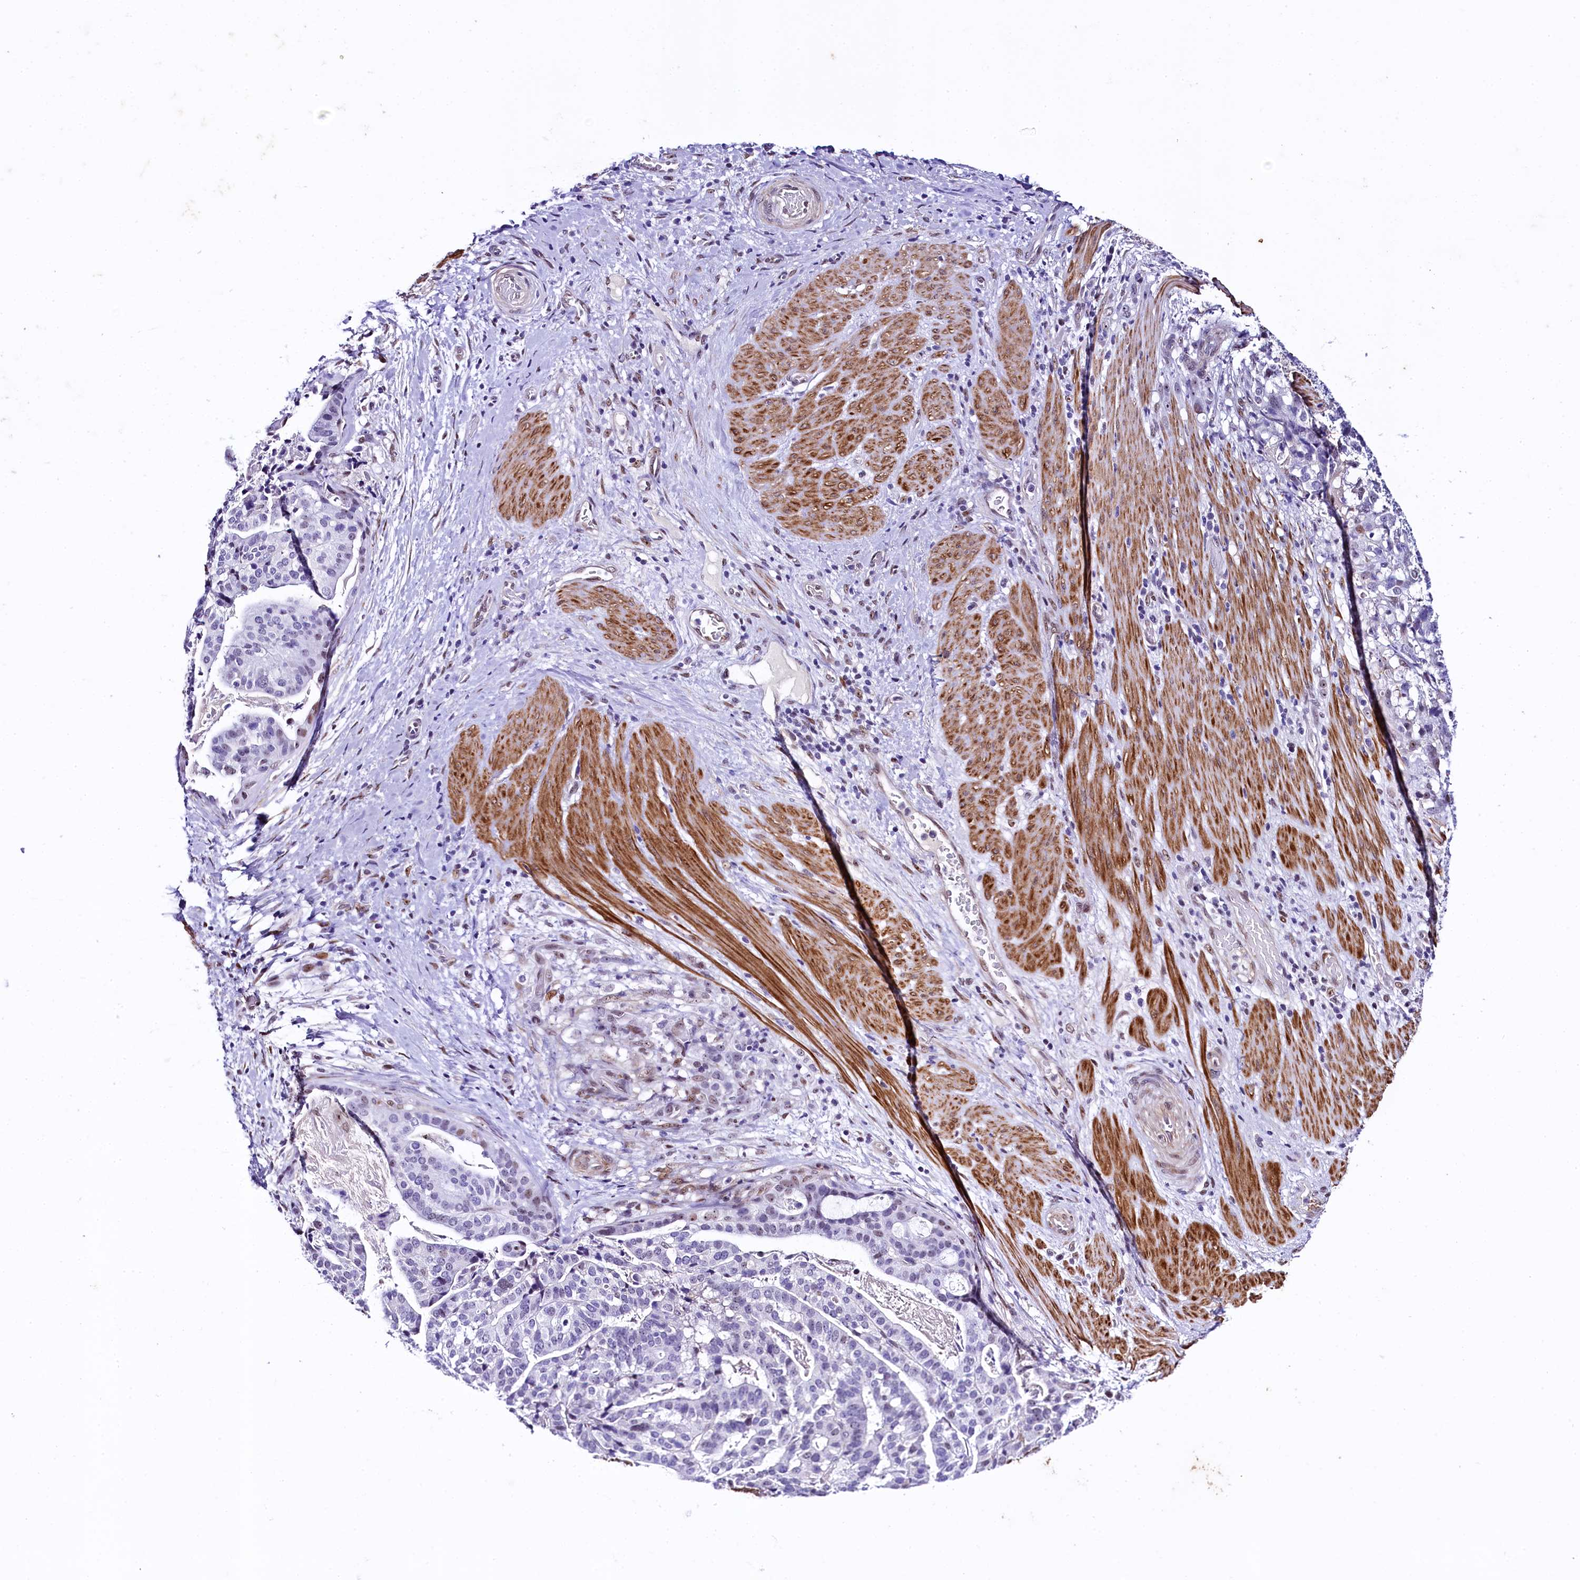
{"staining": {"intensity": "negative", "quantity": "none", "location": "none"}, "tissue": "stomach cancer", "cell_type": "Tumor cells", "image_type": "cancer", "snomed": [{"axis": "morphology", "description": "Adenocarcinoma, NOS"}, {"axis": "topography", "description": "Stomach"}], "caption": "Photomicrograph shows no significant protein staining in tumor cells of stomach adenocarcinoma.", "gene": "SAMD10", "patient": {"sex": "male", "age": 48}}